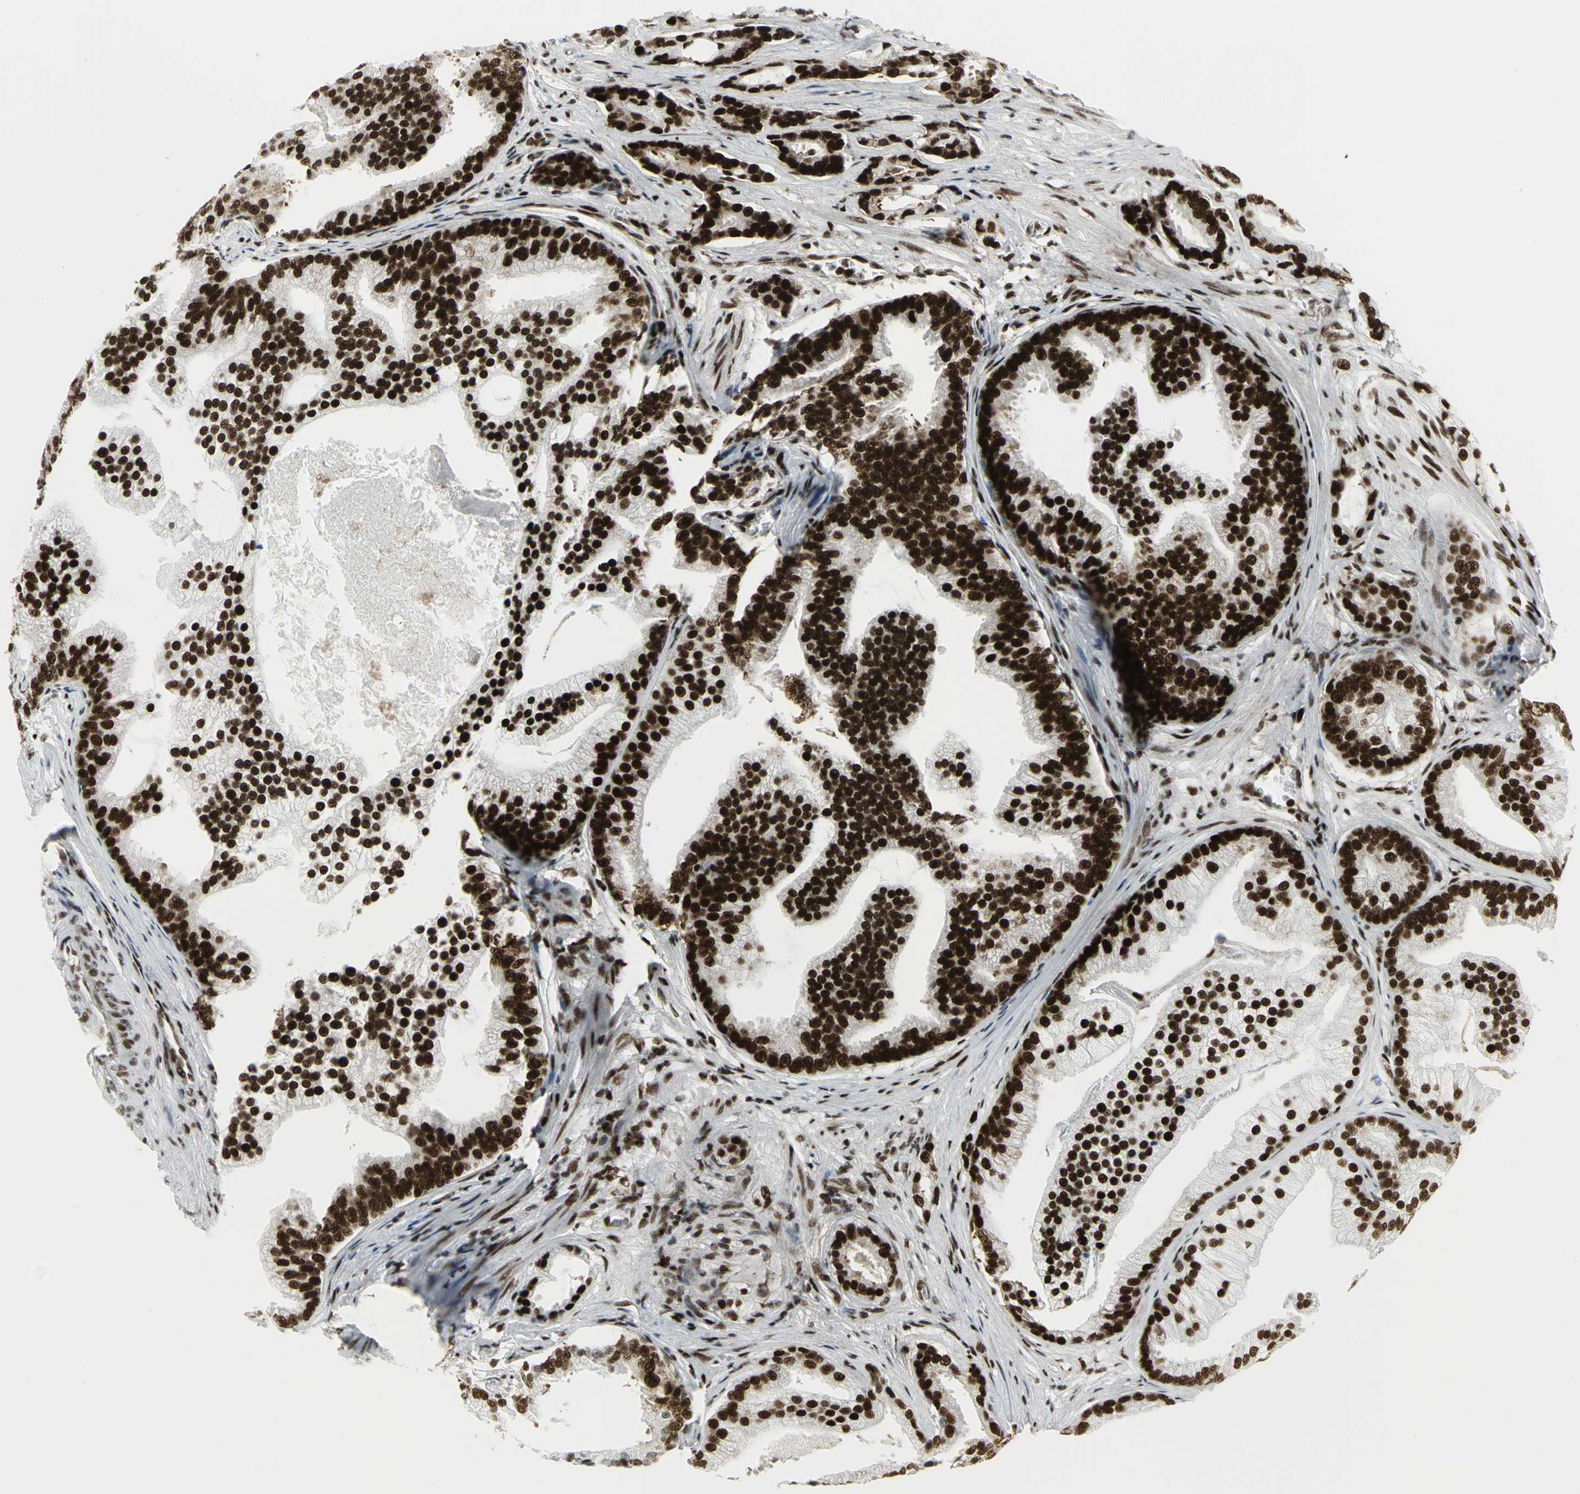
{"staining": {"intensity": "strong", "quantity": ">75%", "location": "cytoplasmic/membranous"}, "tissue": "prostate cancer", "cell_type": "Tumor cells", "image_type": "cancer", "snomed": [{"axis": "morphology", "description": "Adenocarcinoma, Low grade"}, {"axis": "topography", "description": "Prostate"}], "caption": "A high amount of strong cytoplasmic/membranous staining is seen in approximately >75% of tumor cells in prostate cancer (low-grade adenocarcinoma) tissue.", "gene": "SMARCA4", "patient": {"sex": "male", "age": 58}}